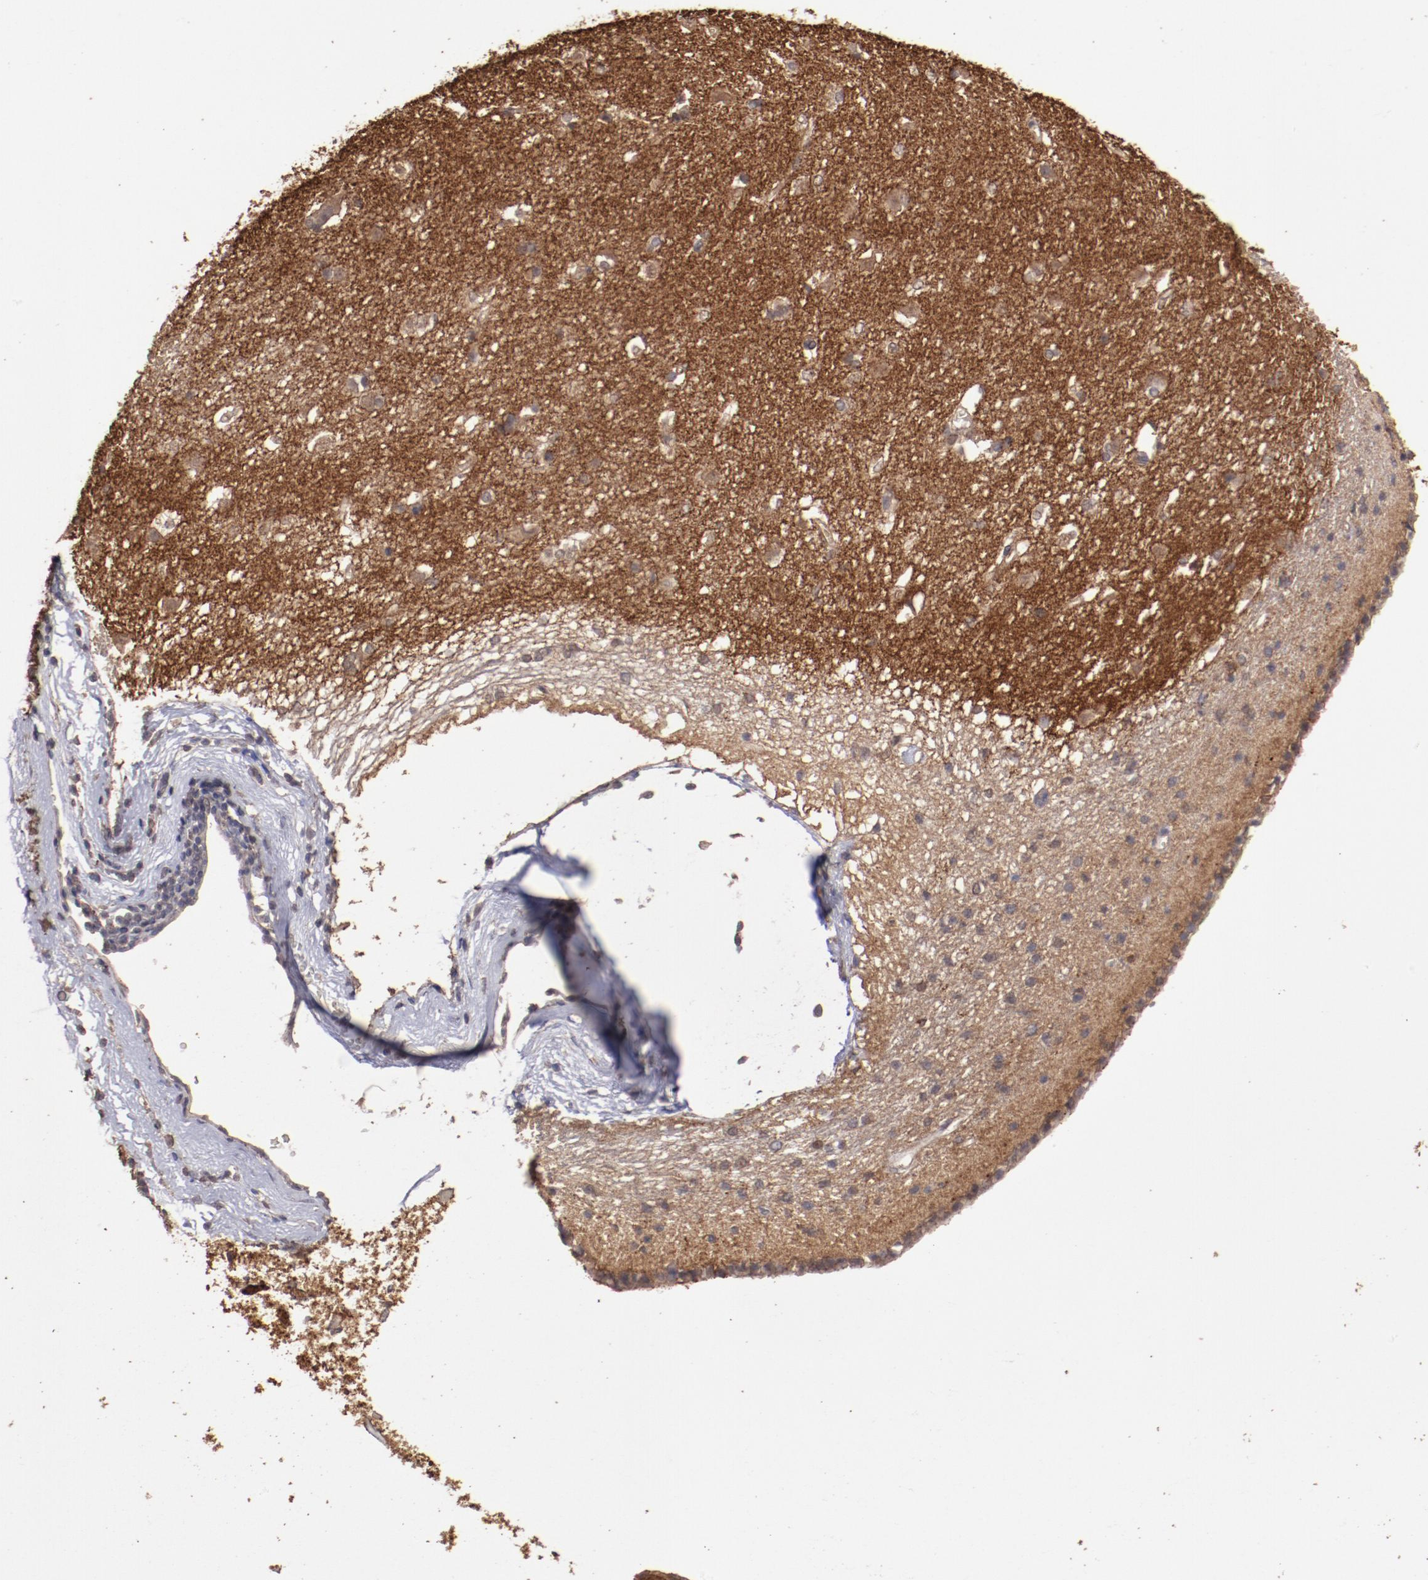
{"staining": {"intensity": "strong", "quantity": ">75%", "location": "cytoplasmic/membranous"}, "tissue": "caudate", "cell_type": "Glial cells", "image_type": "normal", "snomed": [{"axis": "morphology", "description": "Normal tissue, NOS"}, {"axis": "topography", "description": "Lateral ventricle wall"}], "caption": "Immunohistochemical staining of normal caudate demonstrates high levels of strong cytoplasmic/membranous staining in about >75% of glial cells.", "gene": "FAT1", "patient": {"sex": "female", "age": 19}}